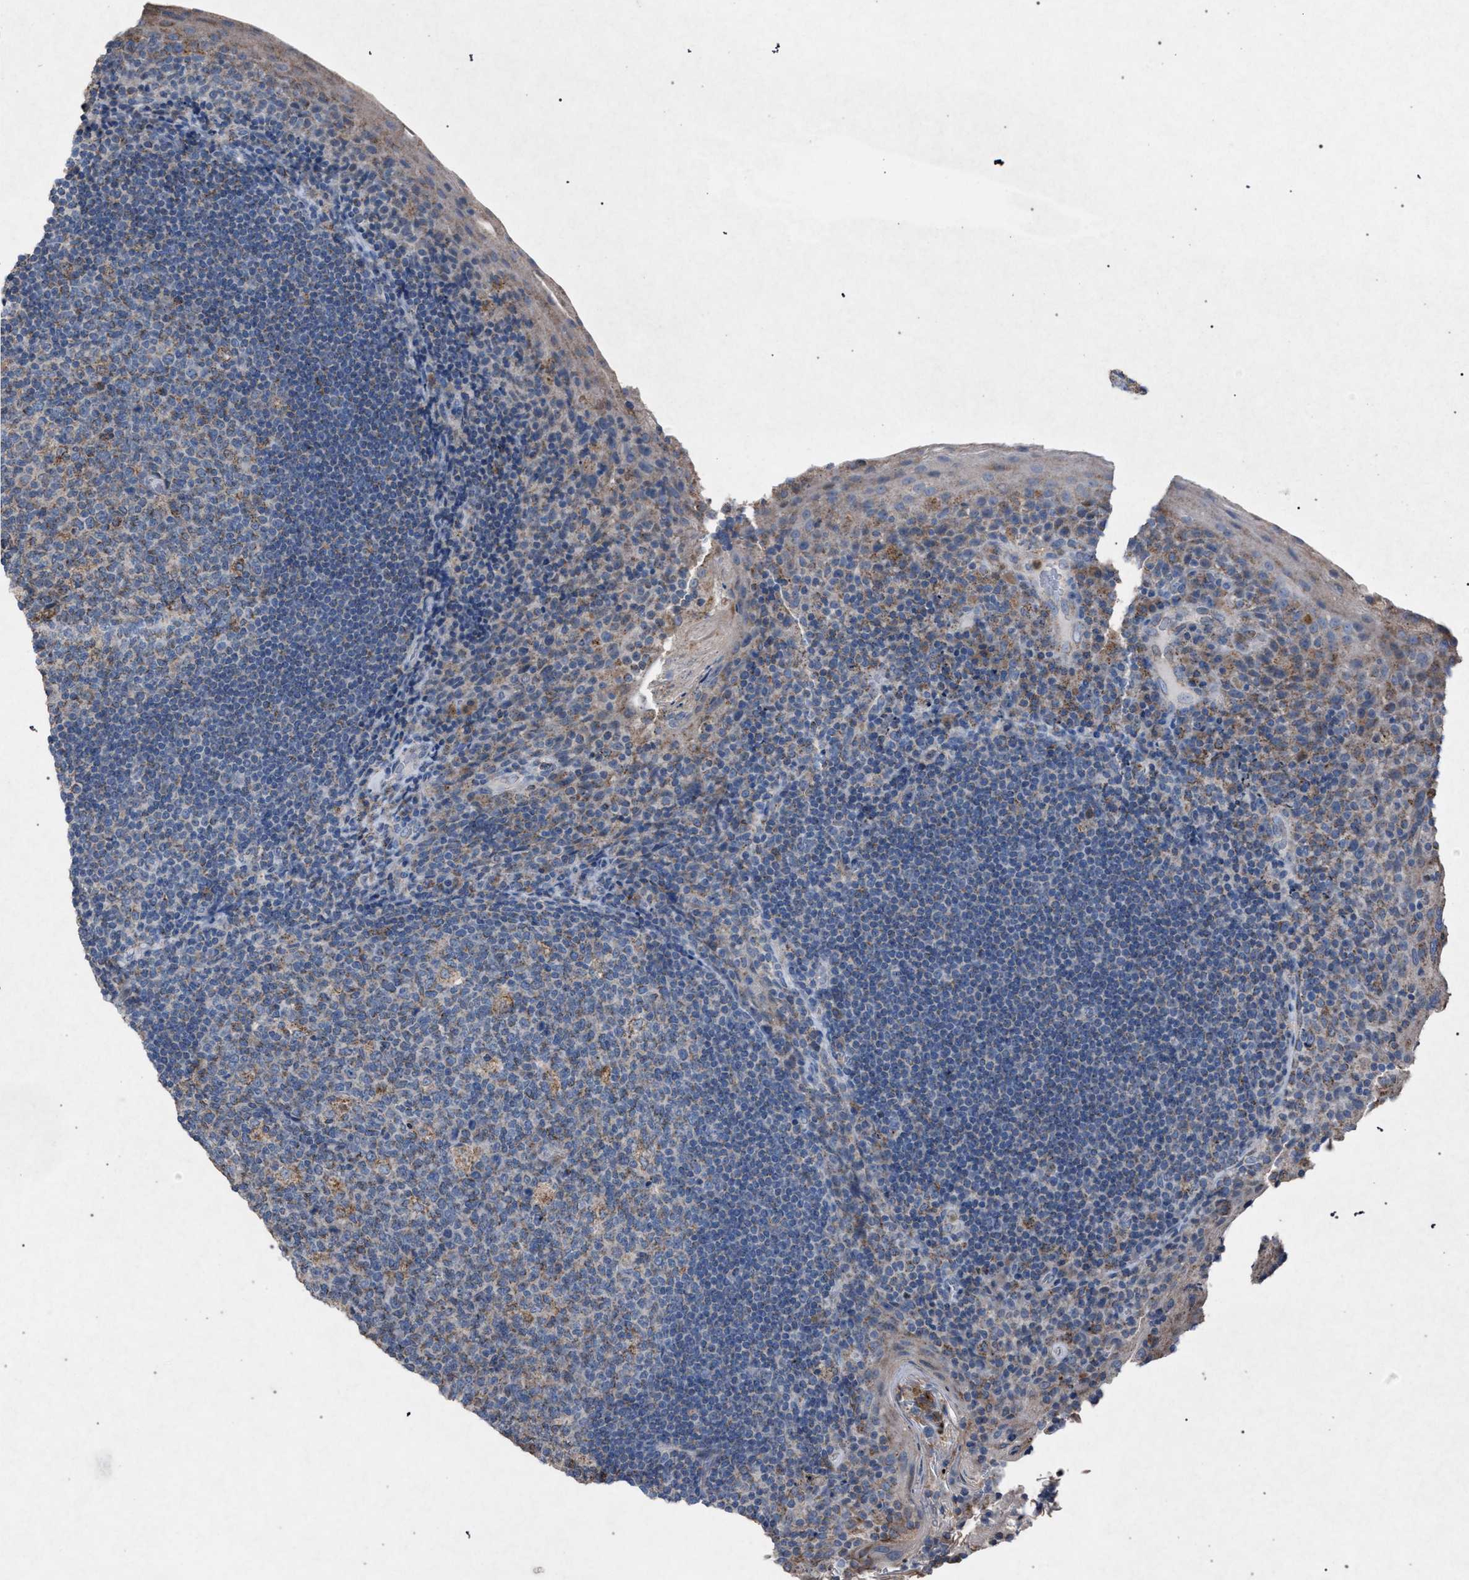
{"staining": {"intensity": "weak", "quantity": "25%-75%", "location": "cytoplasmic/membranous"}, "tissue": "tonsil", "cell_type": "Germinal center cells", "image_type": "normal", "snomed": [{"axis": "morphology", "description": "Normal tissue, NOS"}, {"axis": "topography", "description": "Tonsil"}], "caption": "Brown immunohistochemical staining in unremarkable human tonsil shows weak cytoplasmic/membranous positivity in approximately 25%-75% of germinal center cells. The protein is shown in brown color, while the nuclei are stained blue.", "gene": "HSD17B4", "patient": {"sex": "male", "age": 17}}